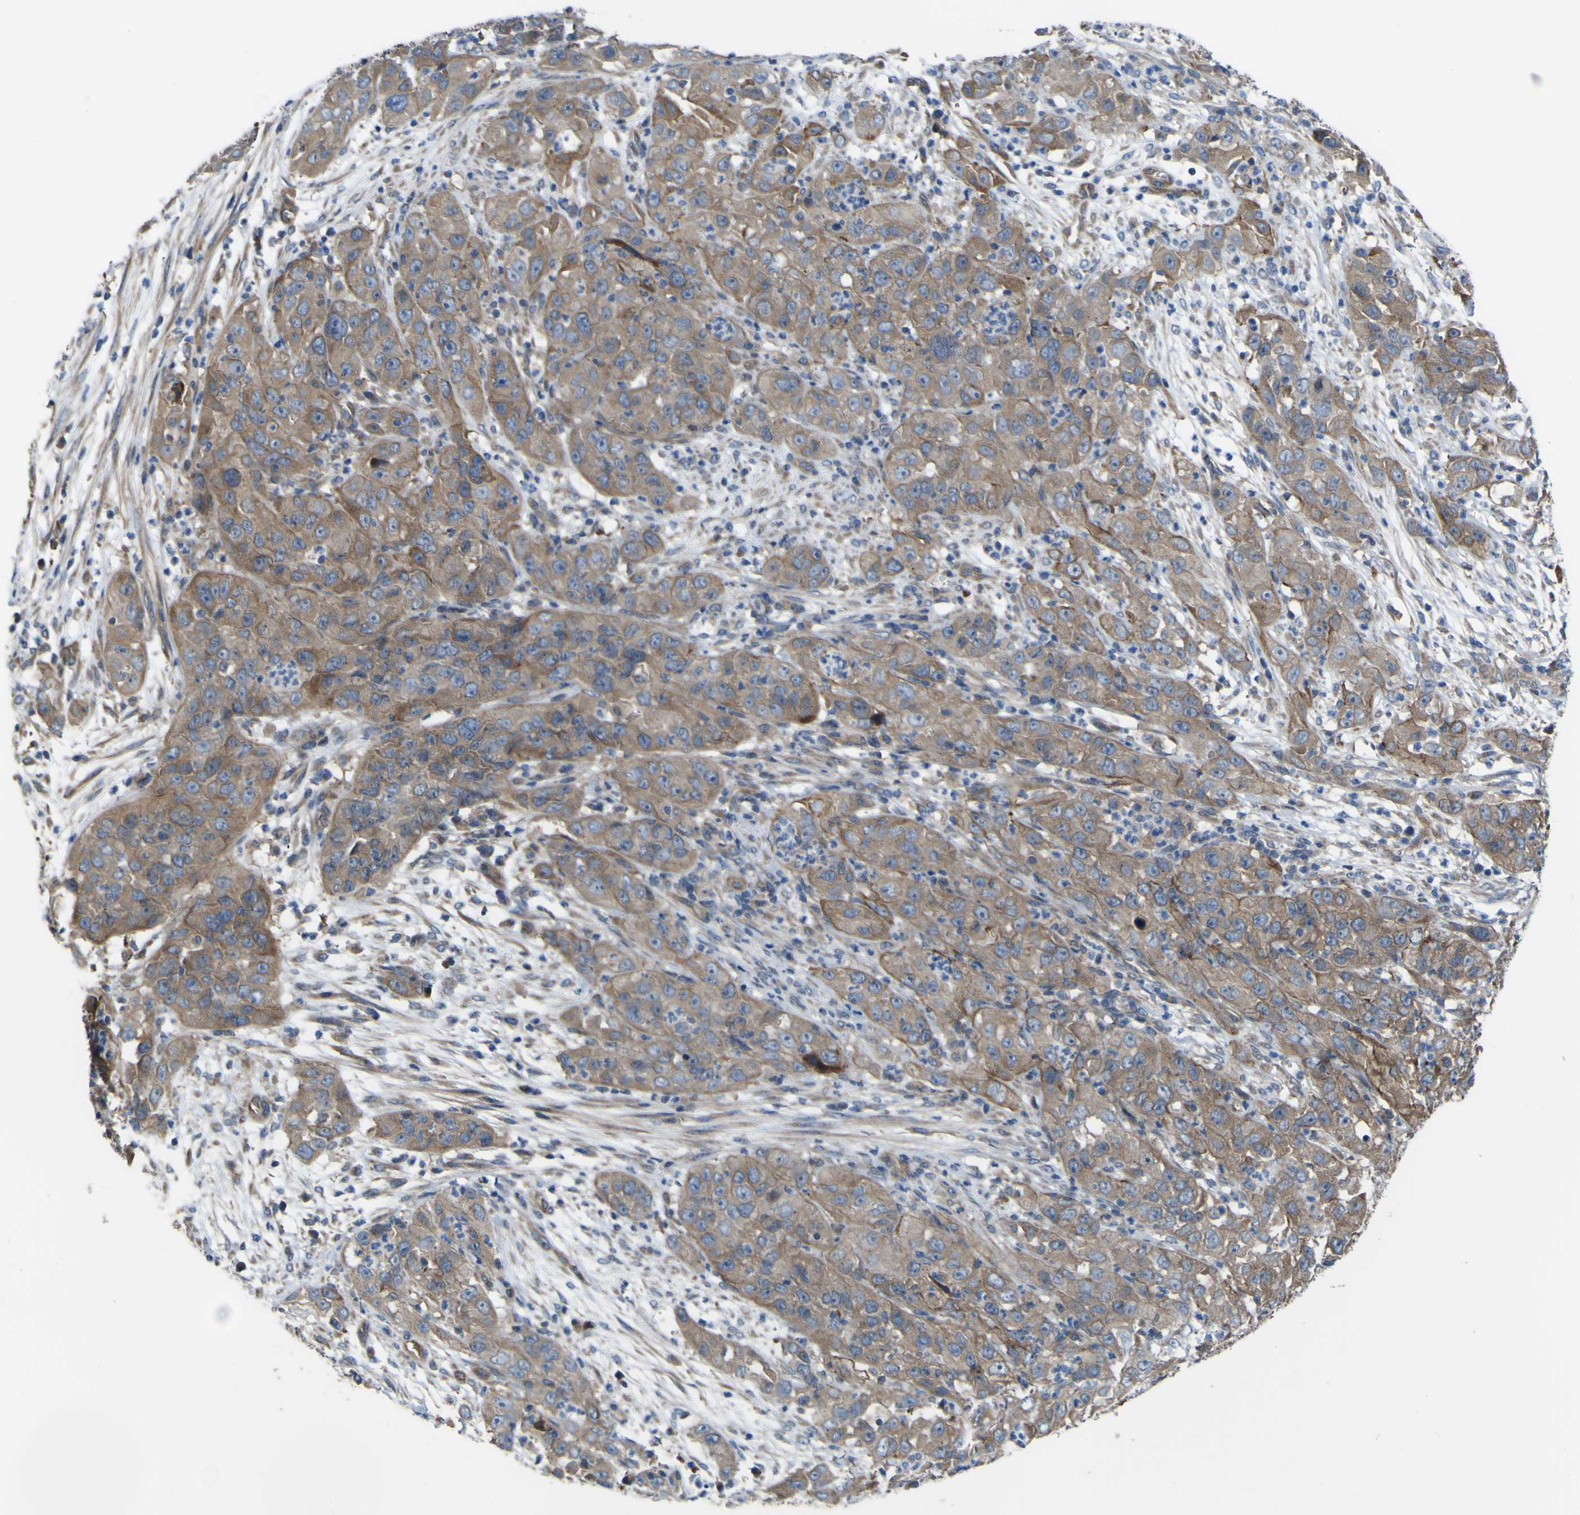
{"staining": {"intensity": "moderate", "quantity": ">75%", "location": "cytoplasmic/membranous"}, "tissue": "cervical cancer", "cell_type": "Tumor cells", "image_type": "cancer", "snomed": [{"axis": "morphology", "description": "Squamous cell carcinoma, NOS"}, {"axis": "topography", "description": "Cervix"}], "caption": "Protein staining by immunohistochemistry displays moderate cytoplasmic/membranous staining in approximately >75% of tumor cells in cervical cancer (squamous cell carcinoma).", "gene": "FBXO30", "patient": {"sex": "female", "age": 32}}